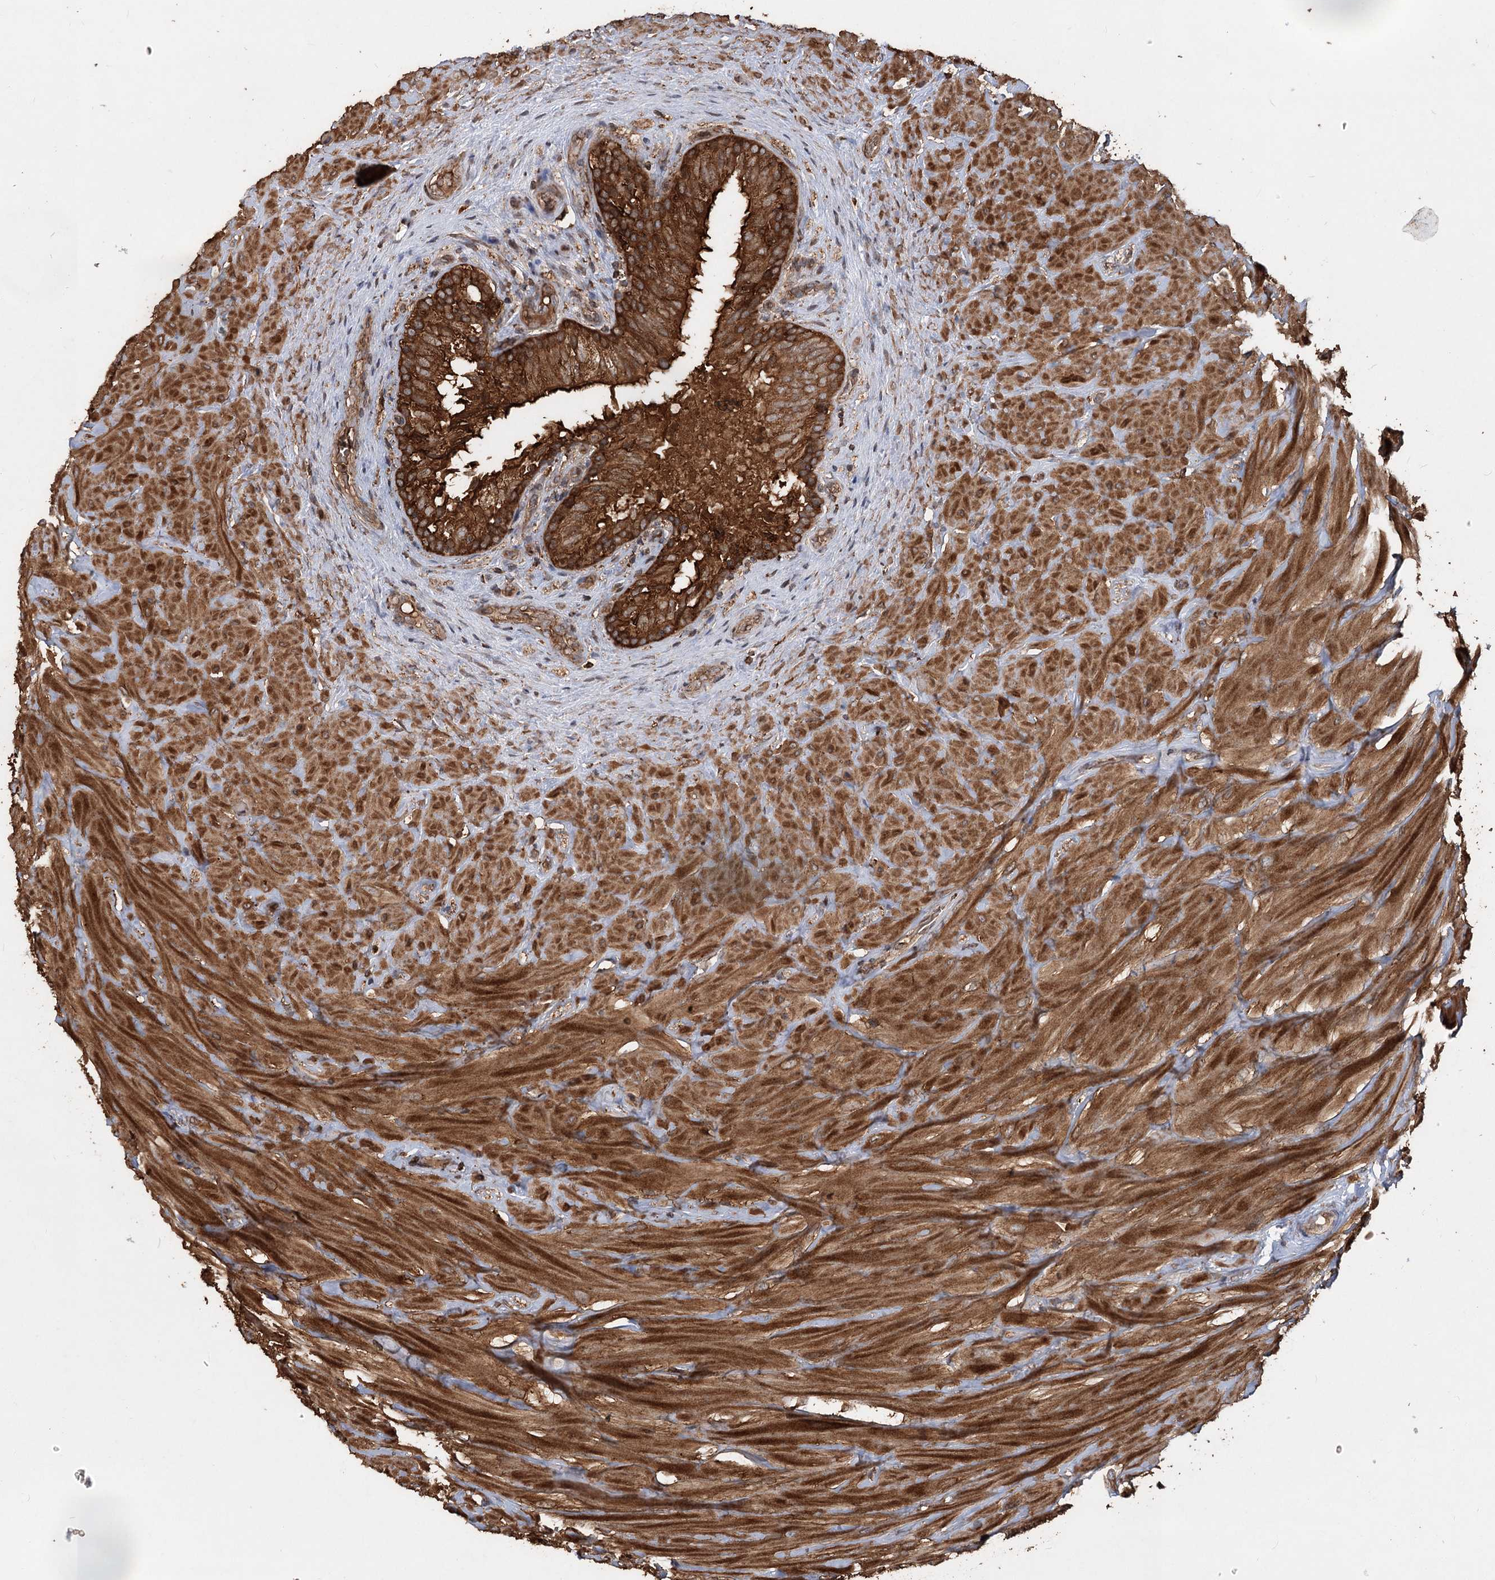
{"staining": {"intensity": "strong", "quantity": ">75%", "location": "cytoplasmic/membranous"}, "tissue": "epididymis", "cell_type": "Glandular cells", "image_type": "normal", "snomed": [{"axis": "morphology", "description": "Normal tissue, NOS"}, {"axis": "topography", "description": "Soft tissue"}, {"axis": "topography", "description": "Epididymis"}], "caption": "This photomicrograph shows IHC staining of unremarkable human epididymis, with high strong cytoplasmic/membranous positivity in approximately >75% of glandular cells.", "gene": "PIK3C2A", "patient": {"sex": "male", "age": 26}}